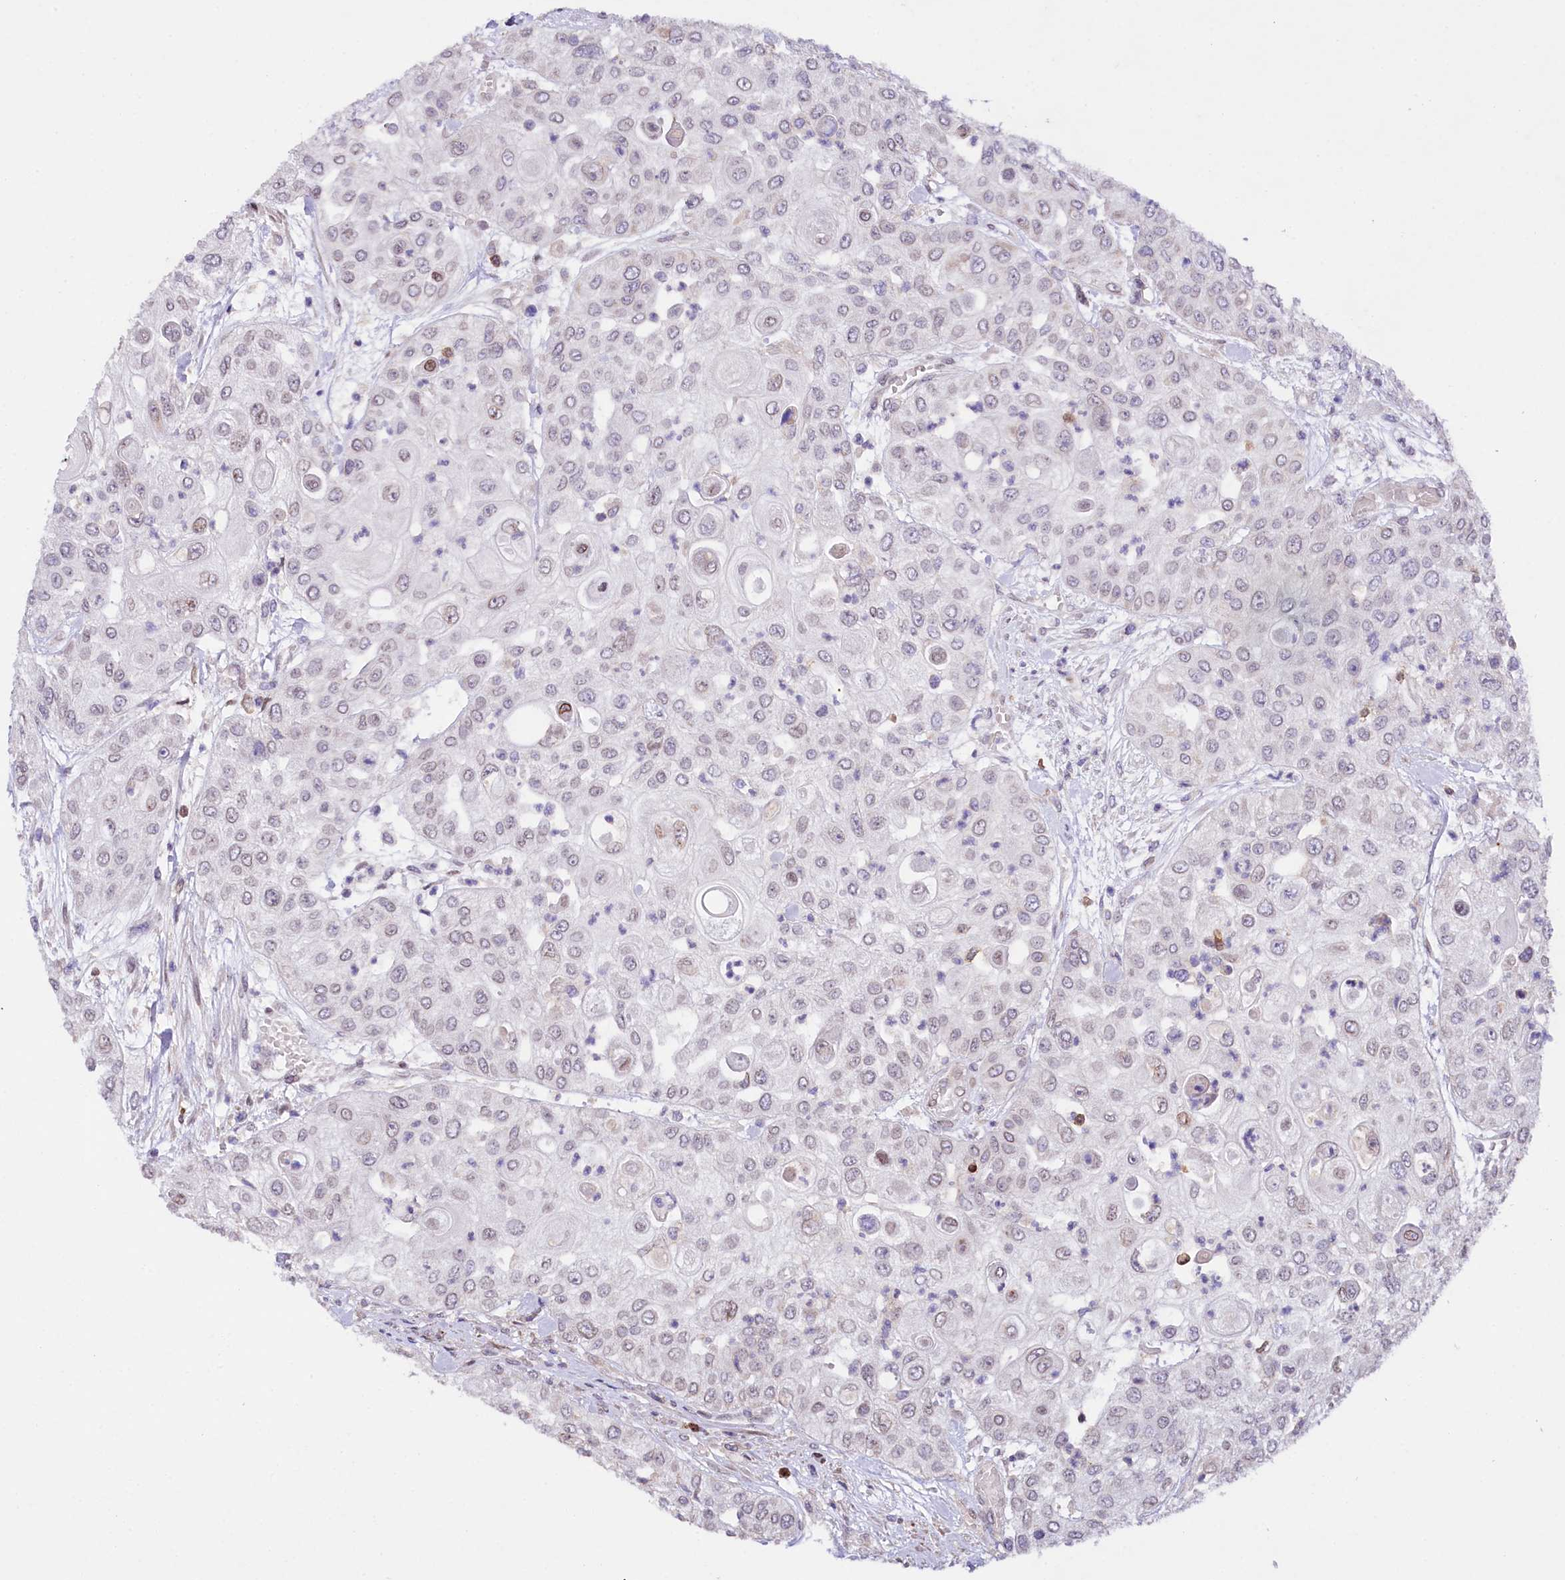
{"staining": {"intensity": "weak", "quantity": "<25%", "location": "nuclear"}, "tissue": "urothelial cancer", "cell_type": "Tumor cells", "image_type": "cancer", "snomed": [{"axis": "morphology", "description": "Urothelial carcinoma, High grade"}, {"axis": "topography", "description": "Urinary bladder"}], "caption": "Image shows no protein positivity in tumor cells of urothelial cancer tissue. (DAB (3,3'-diaminobenzidine) immunohistochemistry, high magnification).", "gene": "ZNF226", "patient": {"sex": "female", "age": 79}}